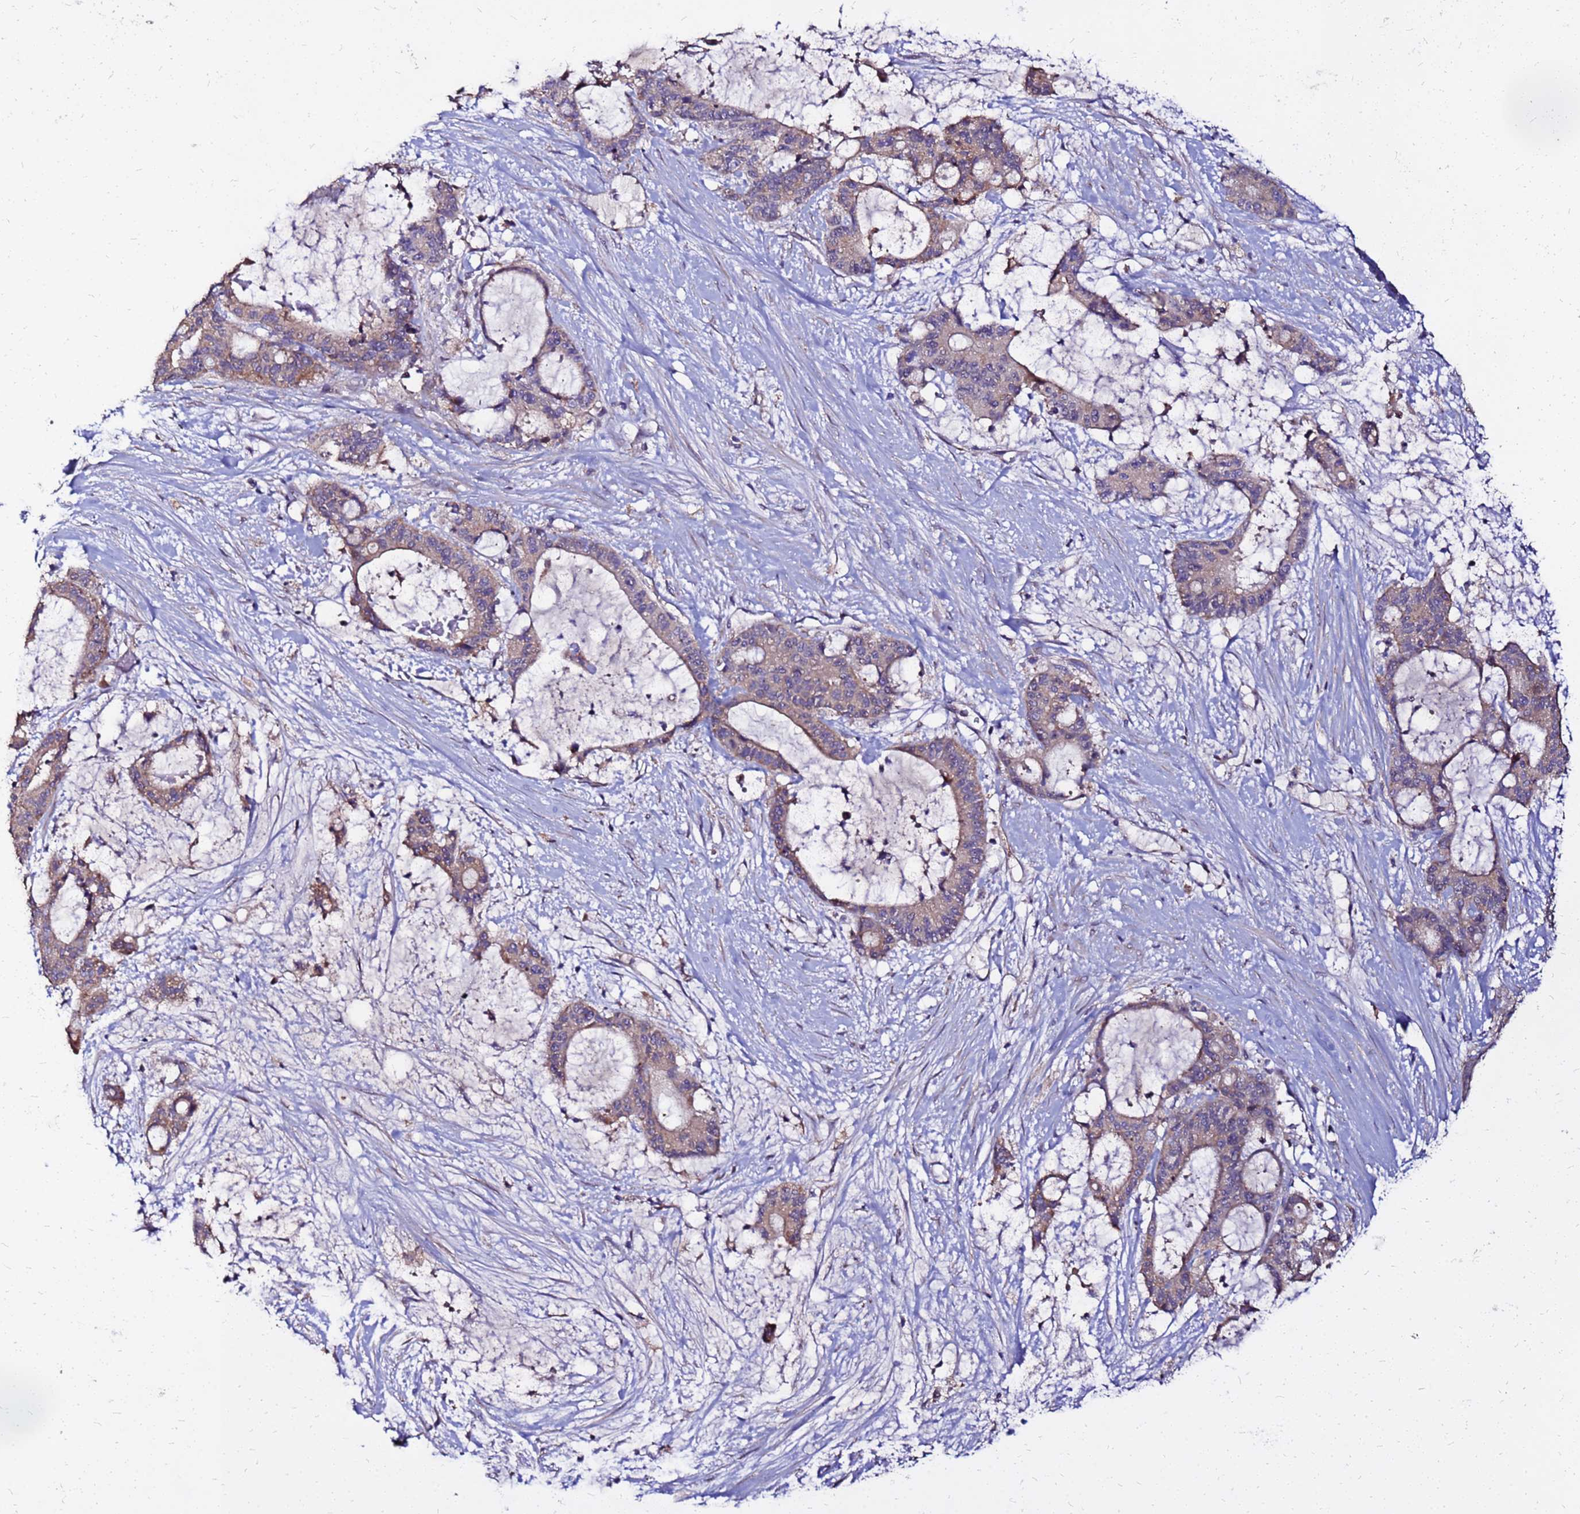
{"staining": {"intensity": "weak", "quantity": ">75%", "location": "cytoplasmic/membranous"}, "tissue": "liver cancer", "cell_type": "Tumor cells", "image_type": "cancer", "snomed": [{"axis": "morphology", "description": "Normal tissue, NOS"}, {"axis": "morphology", "description": "Cholangiocarcinoma"}, {"axis": "topography", "description": "Liver"}, {"axis": "topography", "description": "Peripheral nerve tissue"}], "caption": "Immunohistochemical staining of human cholangiocarcinoma (liver) demonstrates weak cytoplasmic/membranous protein staining in approximately >75% of tumor cells. The staining was performed using DAB (3,3'-diaminobenzidine), with brown indicating positive protein expression. Nuclei are stained blue with hematoxylin.", "gene": "ARHGEF5", "patient": {"sex": "female", "age": 73}}